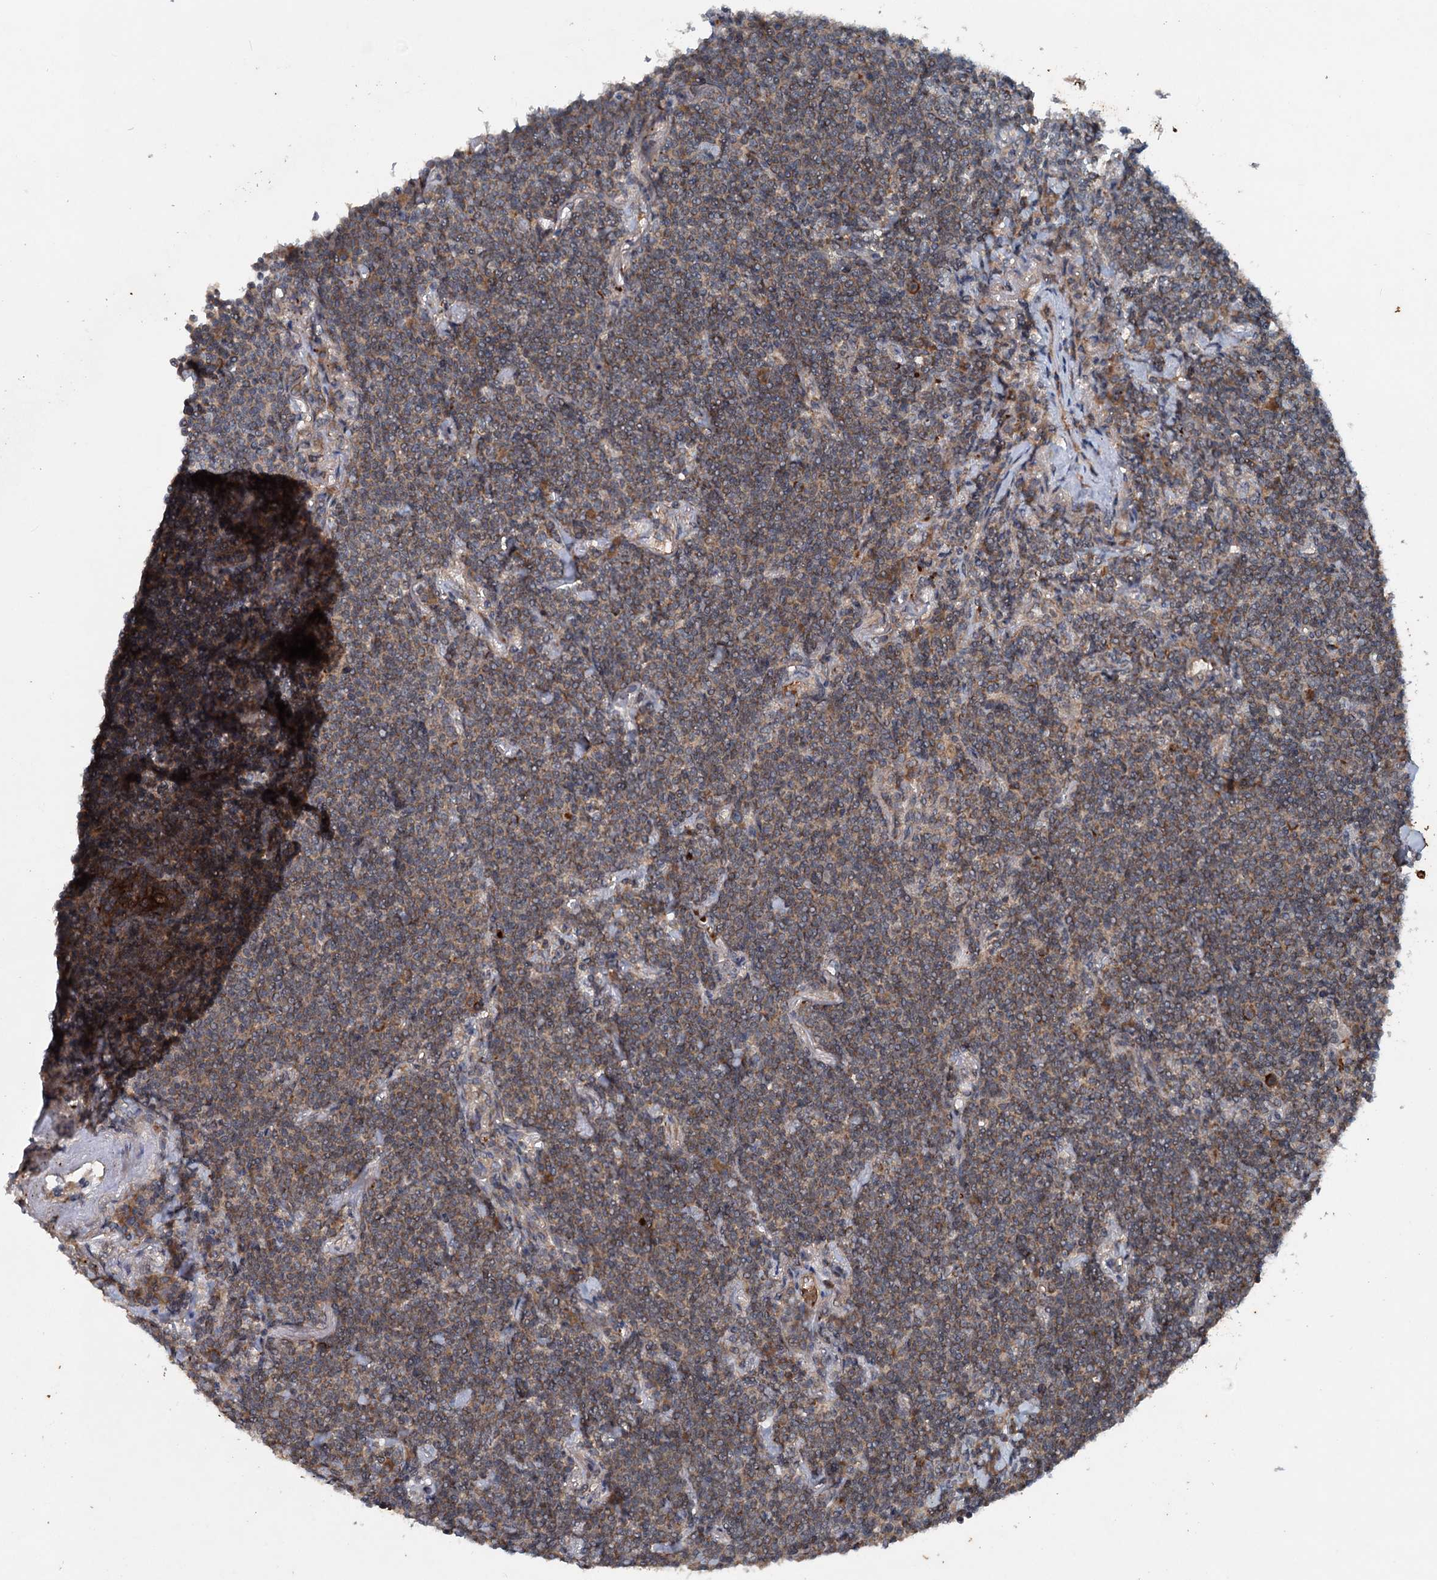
{"staining": {"intensity": "weak", "quantity": ">75%", "location": "cytoplasmic/membranous"}, "tissue": "lymphoma", "cell_type": "Tumor cells", "image_type": "cancer", "snomed": [{"axis": "morphology", "description": "Malignant lymphoma, non-Hodgkin's type, Low grade"}, {"axis": "topography", "description": "Lung"}], "caption": "Weak cytoplasmic/membranous protein staining is seen in about >75% of tumor cells in malignant lymphoma, non-Hodgkin's type (low-grade).", "gene": "N4BP2L2", "patient": {"sex": "female", "age": 71}}